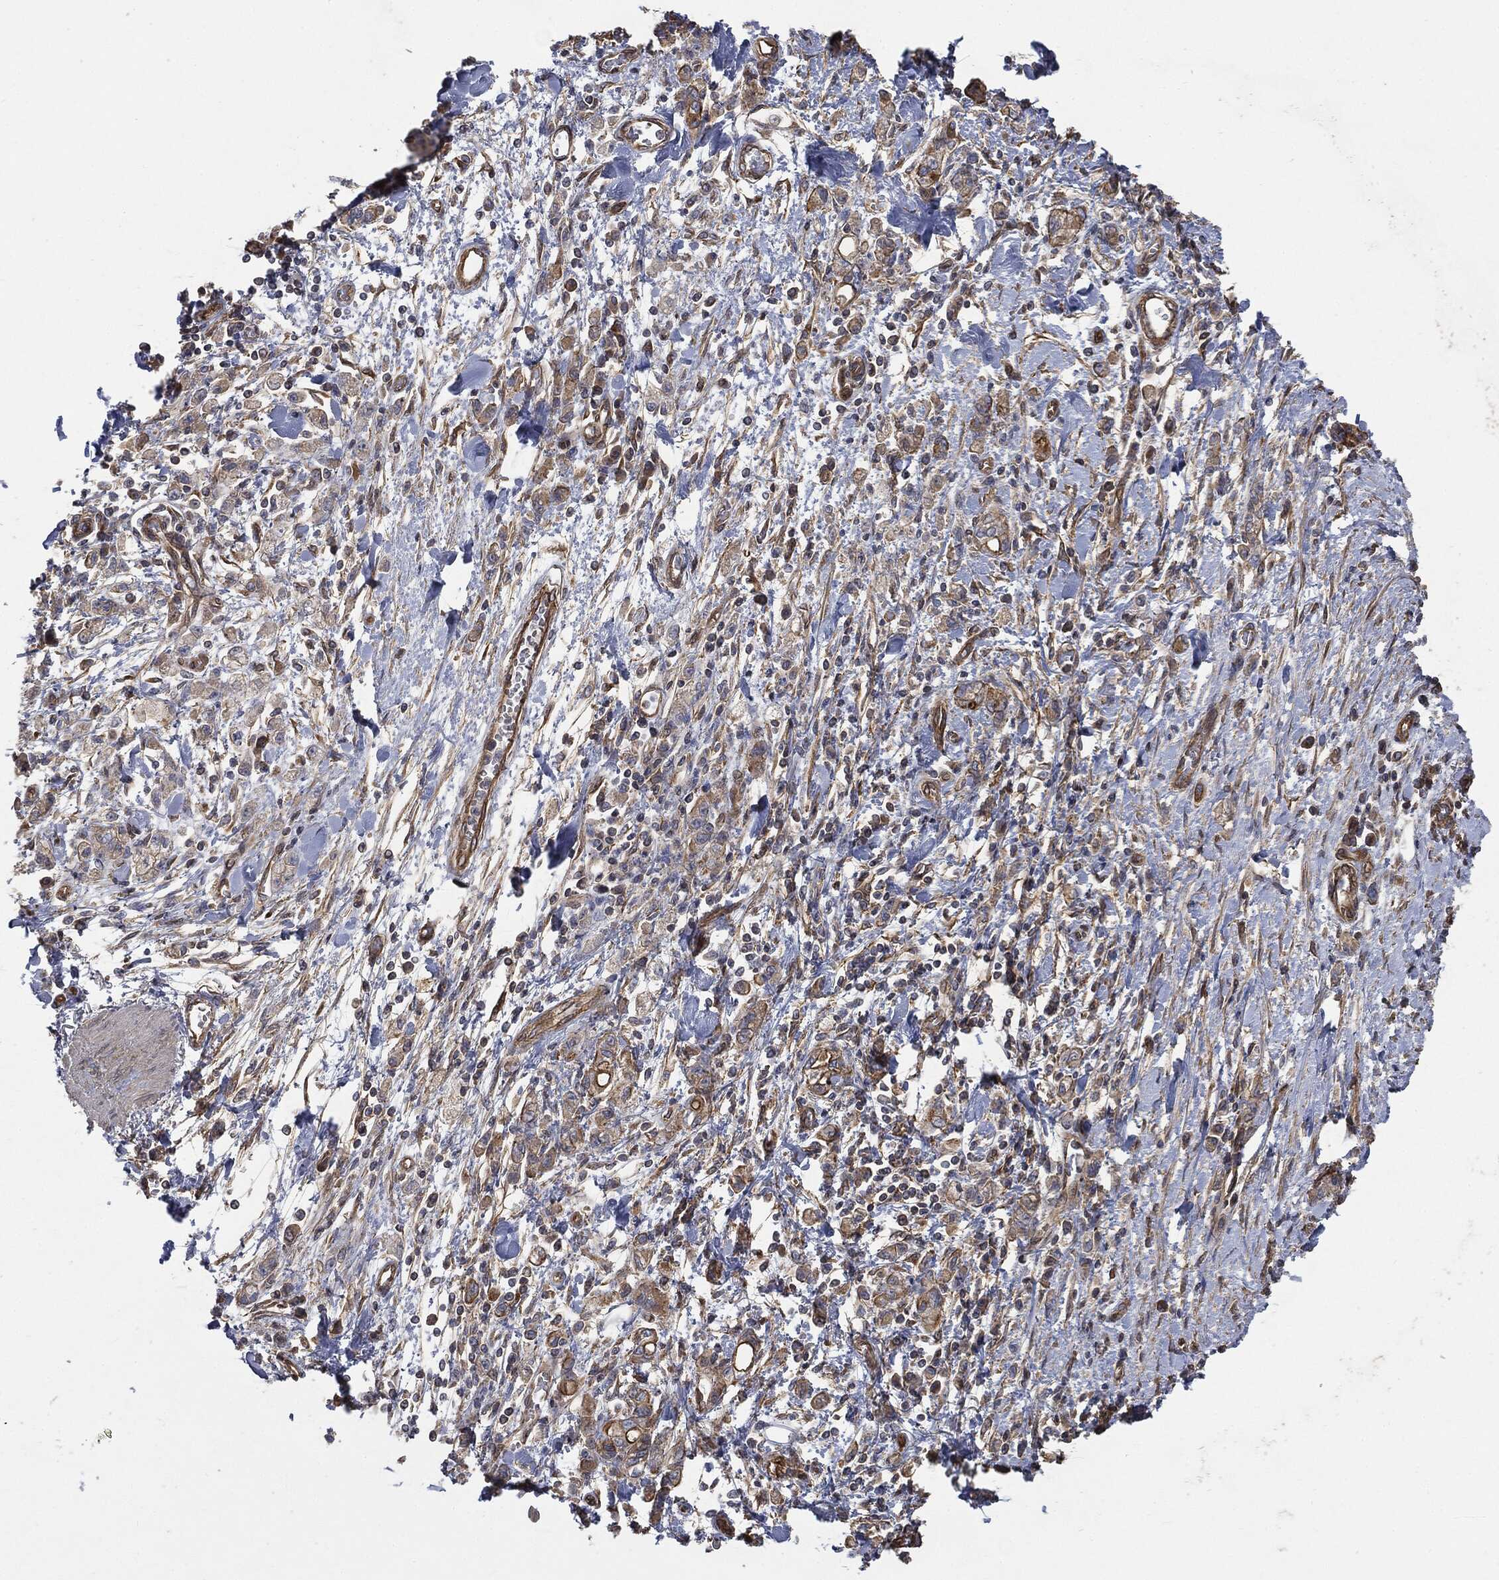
{"staining": {"intensity": "moderate", "quantity": ">75%", "location": "cytoplasmic/membranous"}, "tissue": "stomach cancer", "cell_type": "Tumor cells", "image_type": "cancer", "snomed": [{"axis": "morphology", "description": "Adenocarcinoma, NOS"}, {"axis": "topography", "description": "Stomach"}], "caption": "Immunohistochemistry staining of adenocarcinoma (stomach), which reveals medium levels of moderate cytoplasmic/membranous positivity in approximately >75% of tumor cells indicating moderate cytoplasmic/membranous protein expression. The staining was performed using DAB (3,3'-diaminobenzidine) (brown) for protein detection and nuclei were counterstained in hematoxylin (blue).", "gene": "EPS15L1", "patient": {"sex": "male", "age": 77}}